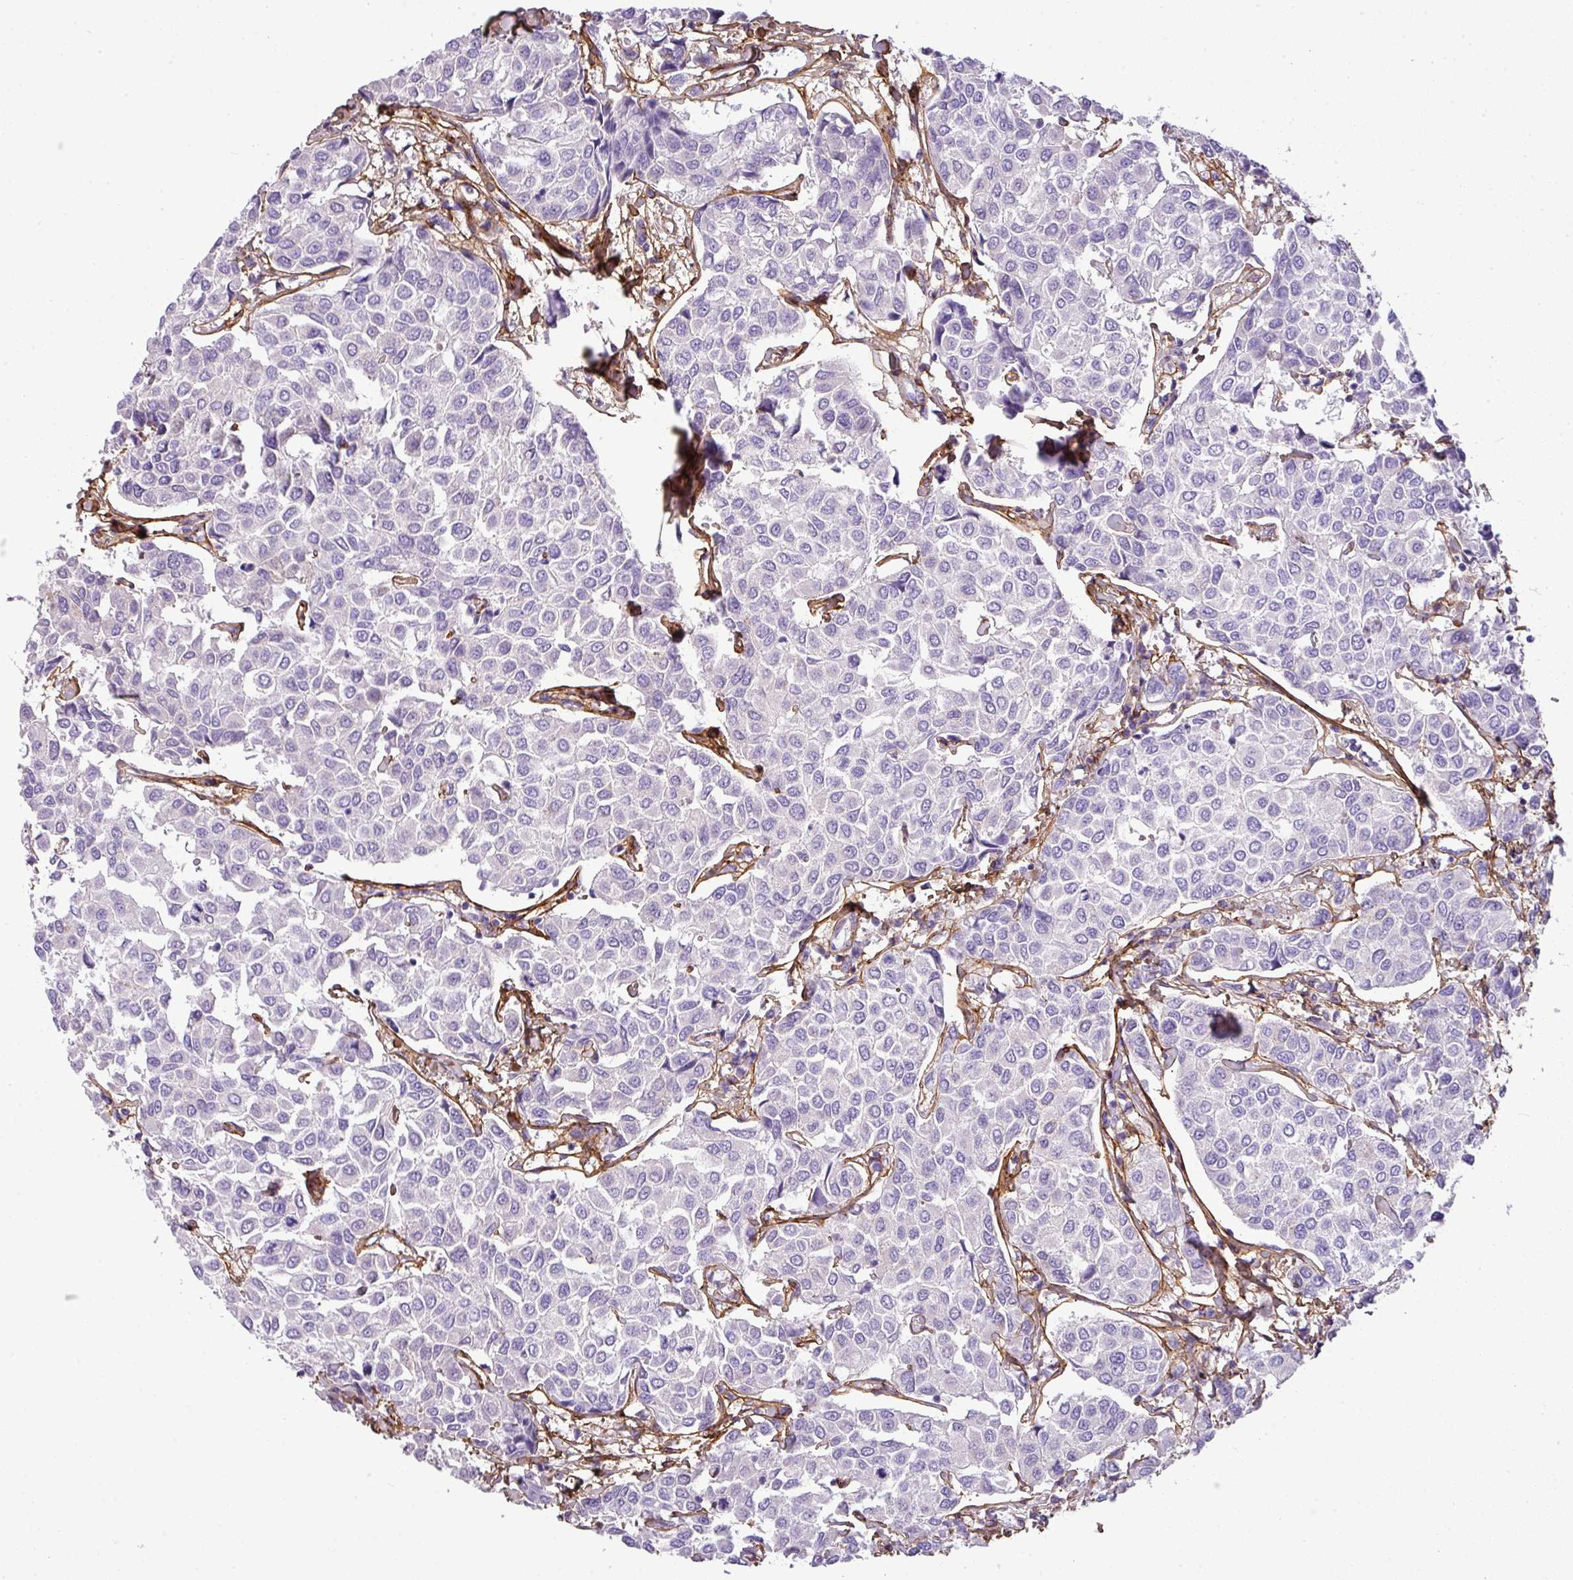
{"staining": {"intensity": "negative", "quantity": "none", "location": "none"}, "tissue": "breast cancer", "cell_type": "Tumor cells", "image_type": "cancer", "snomed": [{"axis": "morphology", "description": "Duct carcinoma"}, {"axis": "topography", "description": "Breast"}], "caption": "An image of breast cancer stained for a protein reveals no brown staining in tumor cells. Nuclei are stained in blue.", "gene": "PARD6G", "patient": {"sex": "female", "age": 55}}